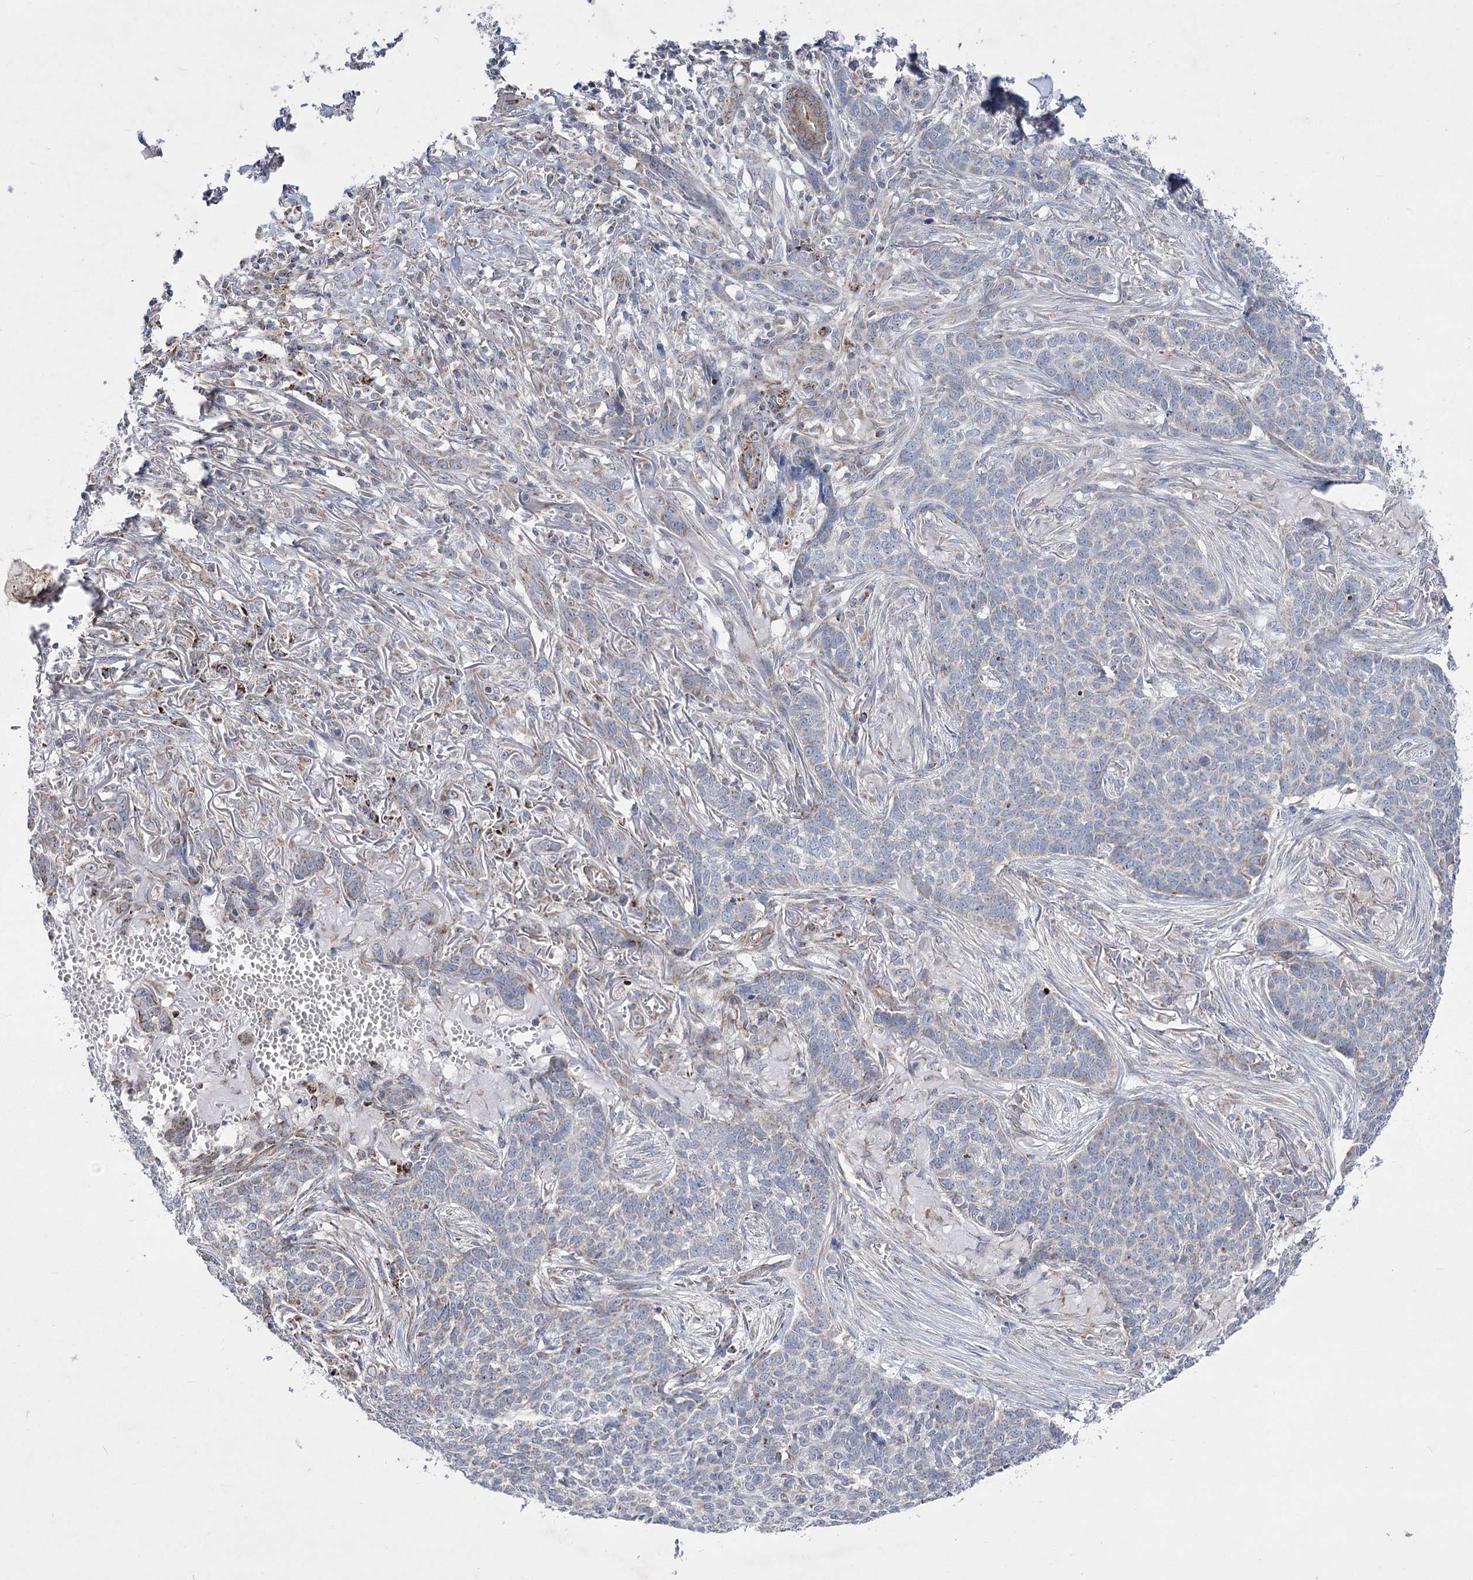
{"staining": {"intensity": "weak", "quantity": "<25%", "location": "cytoplasmic/membranous"}, "tissue": "skin cancer", "cell_type": "Tumor cells", "image_type": "cancer", "snomed": [{"axis": "morphology", "description": "Basal cell carcinoma"}, {"axis": "topography", "description": "Skin"}], "caption": "Tumor cells show no significant protein staining in skin basal cell carcinoma. The staining is performed using DAB brown chromogen with nuclei counter-stained in using hematoxylin.", "gene": "PDHB", "patient": {"sex": "male", "age": 85}}